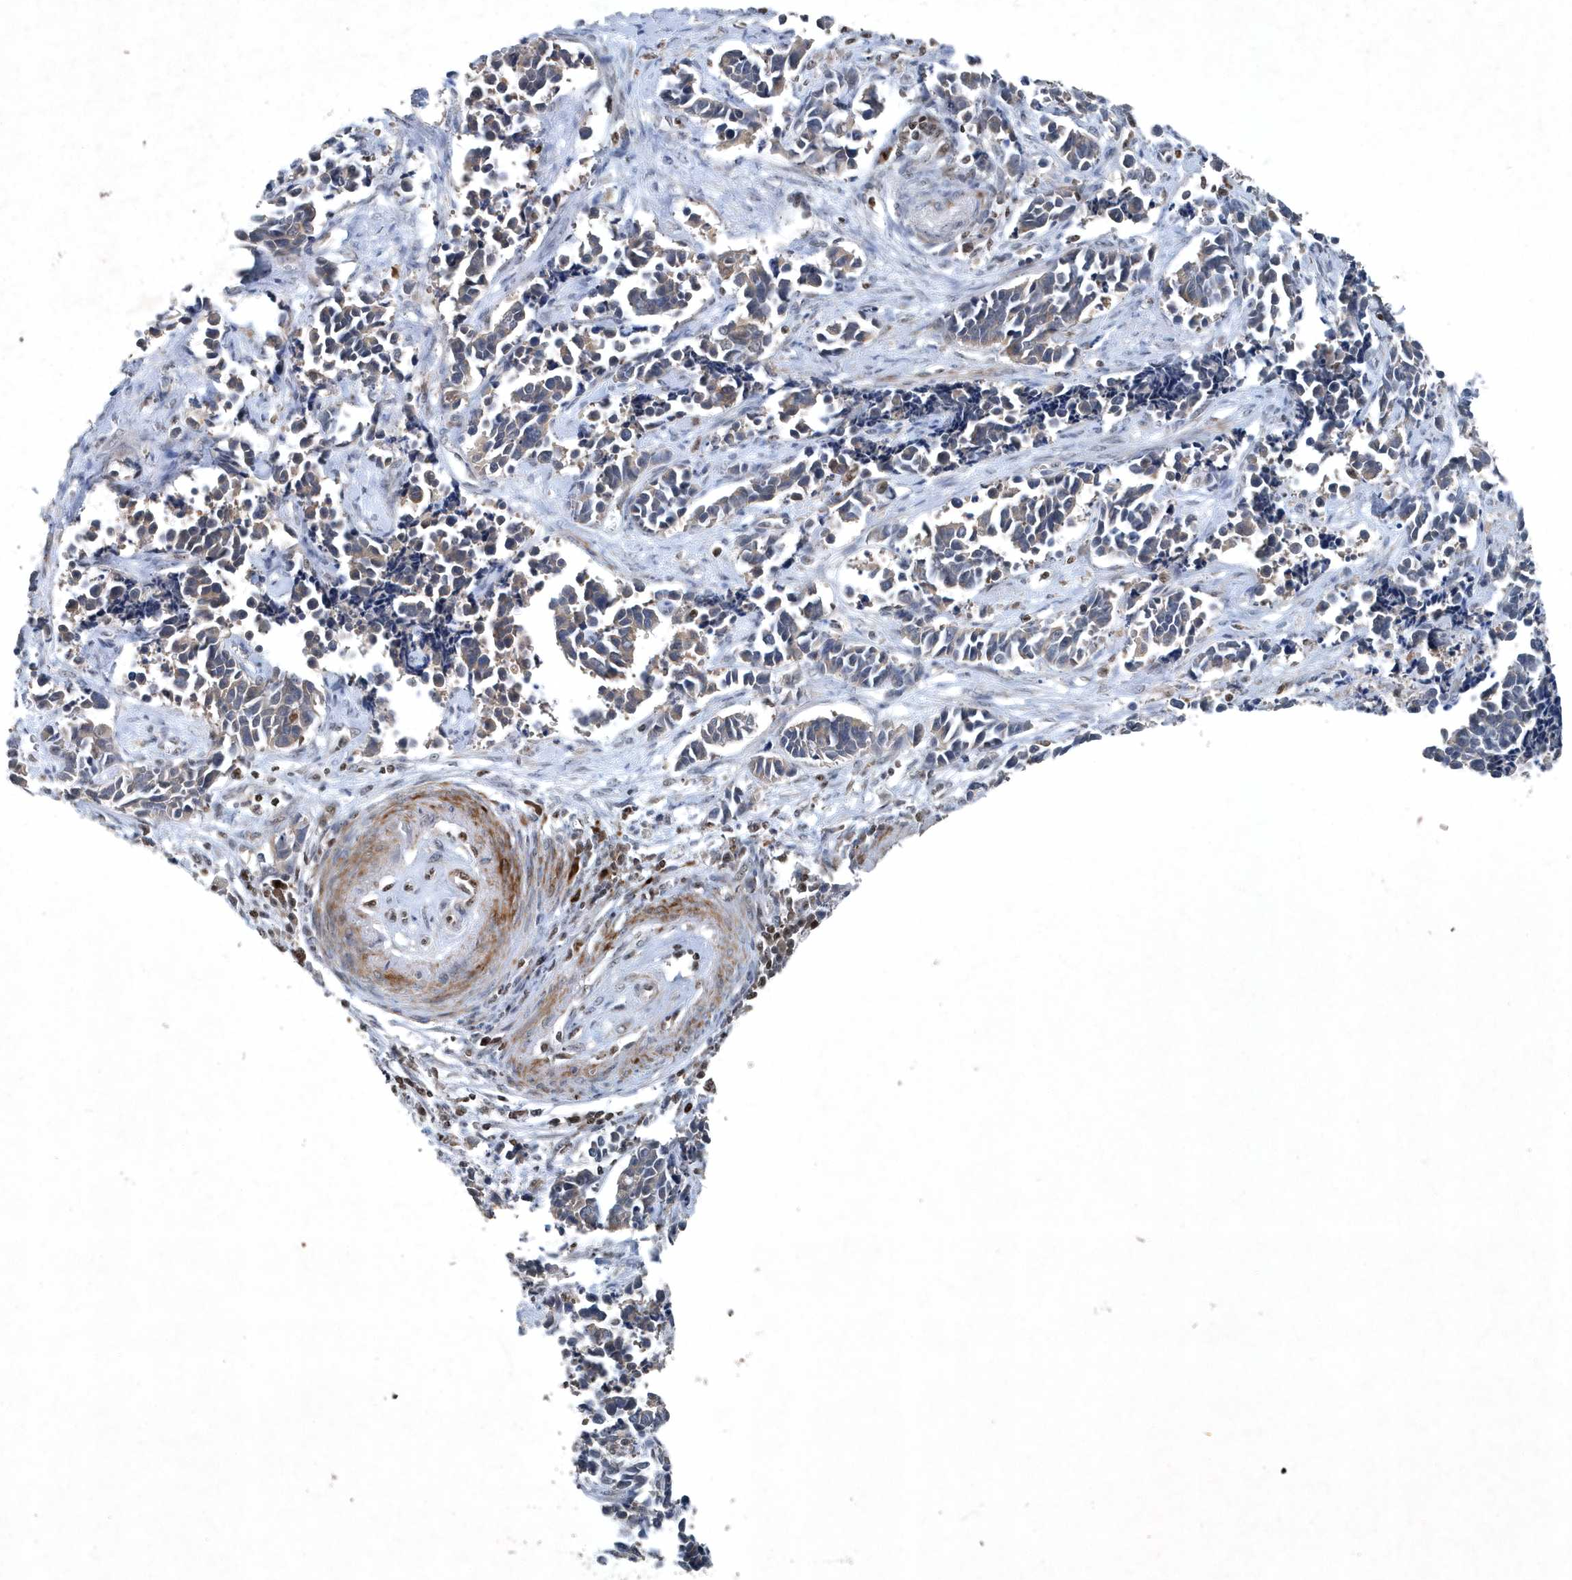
{"staining": {"intensity": "weak", "quantity": "25%-75%", "location": "cytoplasmic/membranous"}, "tissue": "cervical cancer", "cell_type": "Tumor cells", "image_type": "cancer", "snomed": [{"axis": "morphology", "description": "Normal tissue, NOS"}, {"axis": "morphology", "description": "Squamous cell carcinoma, NOS"}, {"axis": "topography", "description": "Cervix"}], "caption": "The photomicrograph exhibits staining of cervical squamous cell carcinoma, revealing weak cytoplasmic/membranous protein expression (brown color) within tumor cells. The protein of interest is stained brown, and the nuclei are stained in blue (DAB (3,3'-diaminobenzidine) IHC with brightfield microscopy, high magnification).", "gene": "QTRT2", "patient": {"sex": "female", "age": 35}}